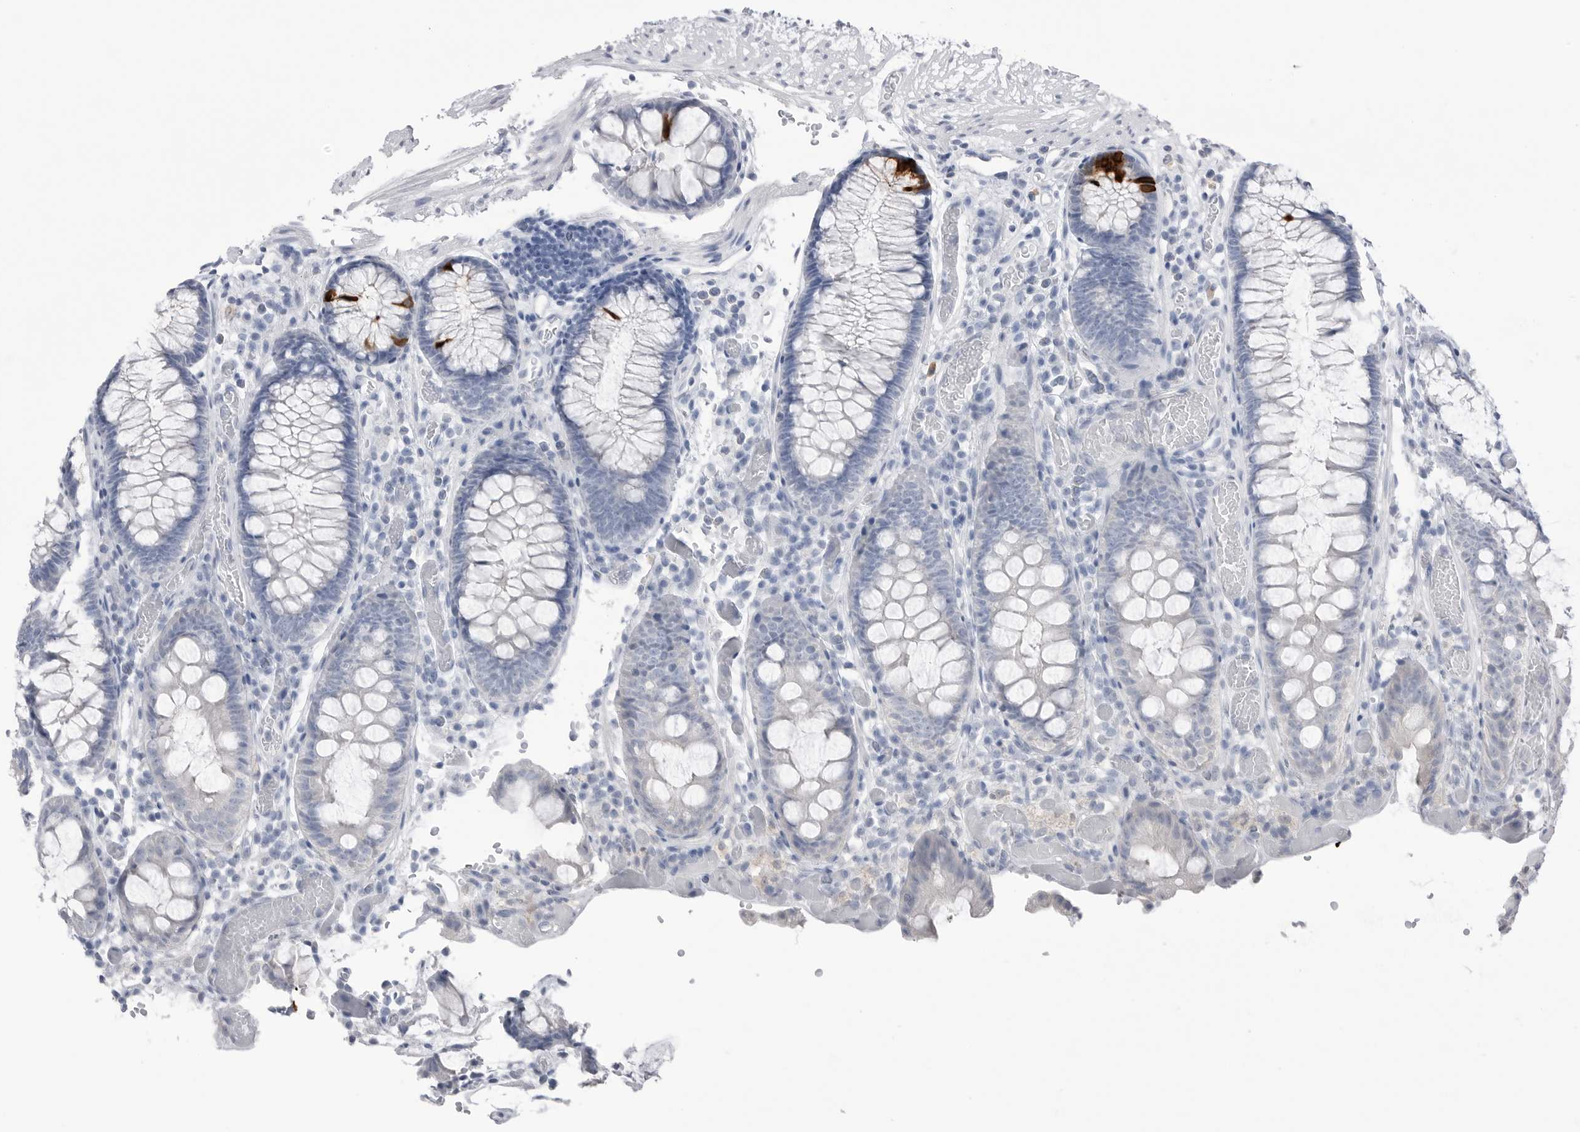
{"staining": {"intensity": "negative", "quantity": "none", "location": "none"}, "tissue": "colon", "cell_type": "Endothelial cells", "image_type": "normal", "snomed": [{"axis": "morphology", "description": "Normal tissue, NOS"}, {"axis": "topography", "description": "Colon"}], "caption": "Human colon stained for a protein using immunohistochemistry (IHC) shows no expression in endothelial cells.", "gene": "ABHD12", "patient": {"sex": "male", "age": 14}}